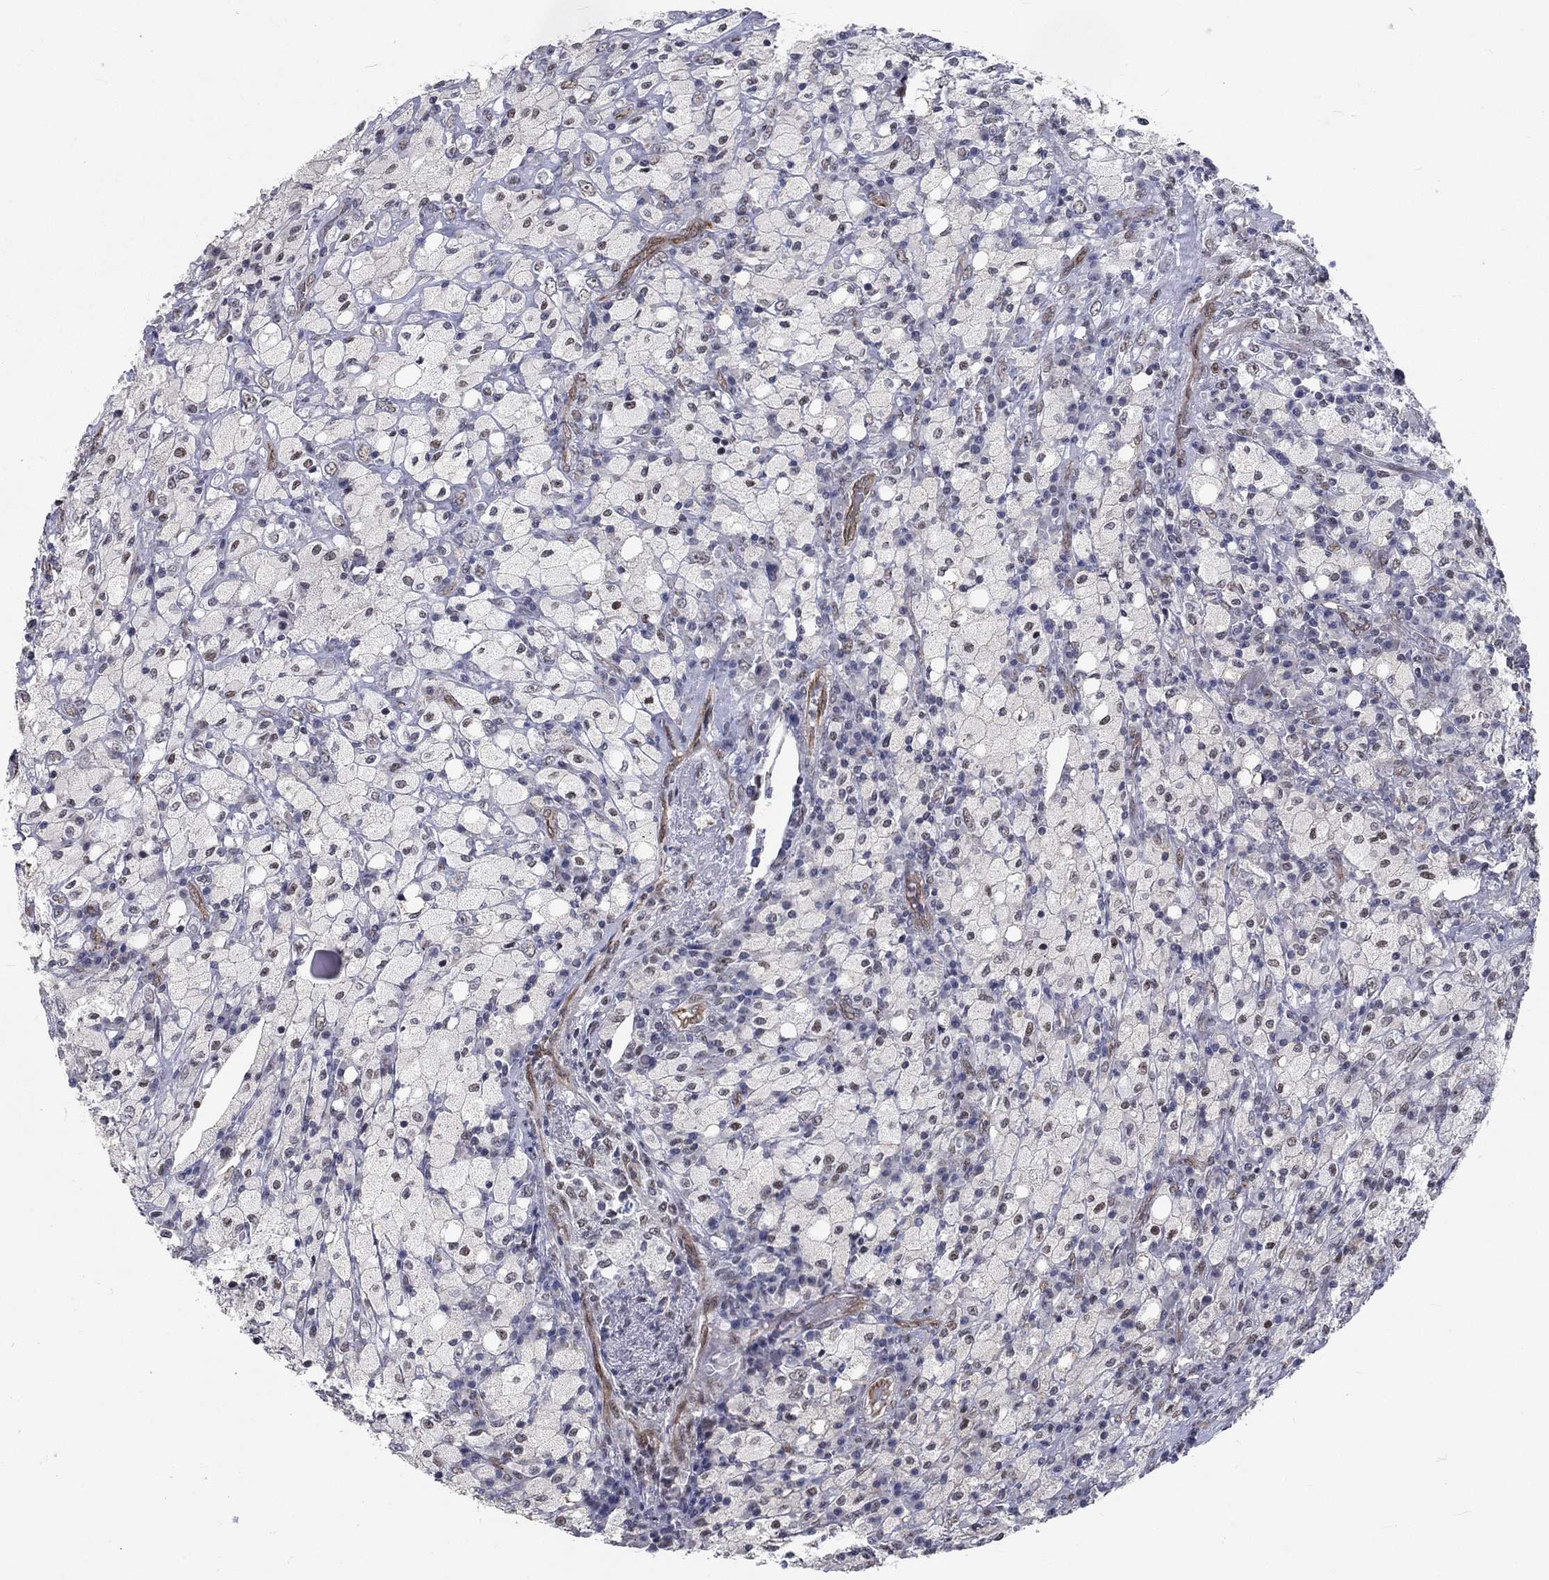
{"staining": {"intensity": "negative", "quantity": "none", "location": "none"}, "tissue": "testis cancer", "cell_type": "Tumor cells", "image_type": "cancer", "snomed": [{"axis": "morphology", "description": "Necrosis, NOS"}, {"axis": "morphology", "description": "Carcinoma, Embryonal, NOS"}, {"axis": "topography", "description": "Testis"}], "caption": "Image shows no protein positivity in tumor cells of testis cancer tissue.", "gene": "ZBED1", "patient": {"sex": "male", "age": 19}}